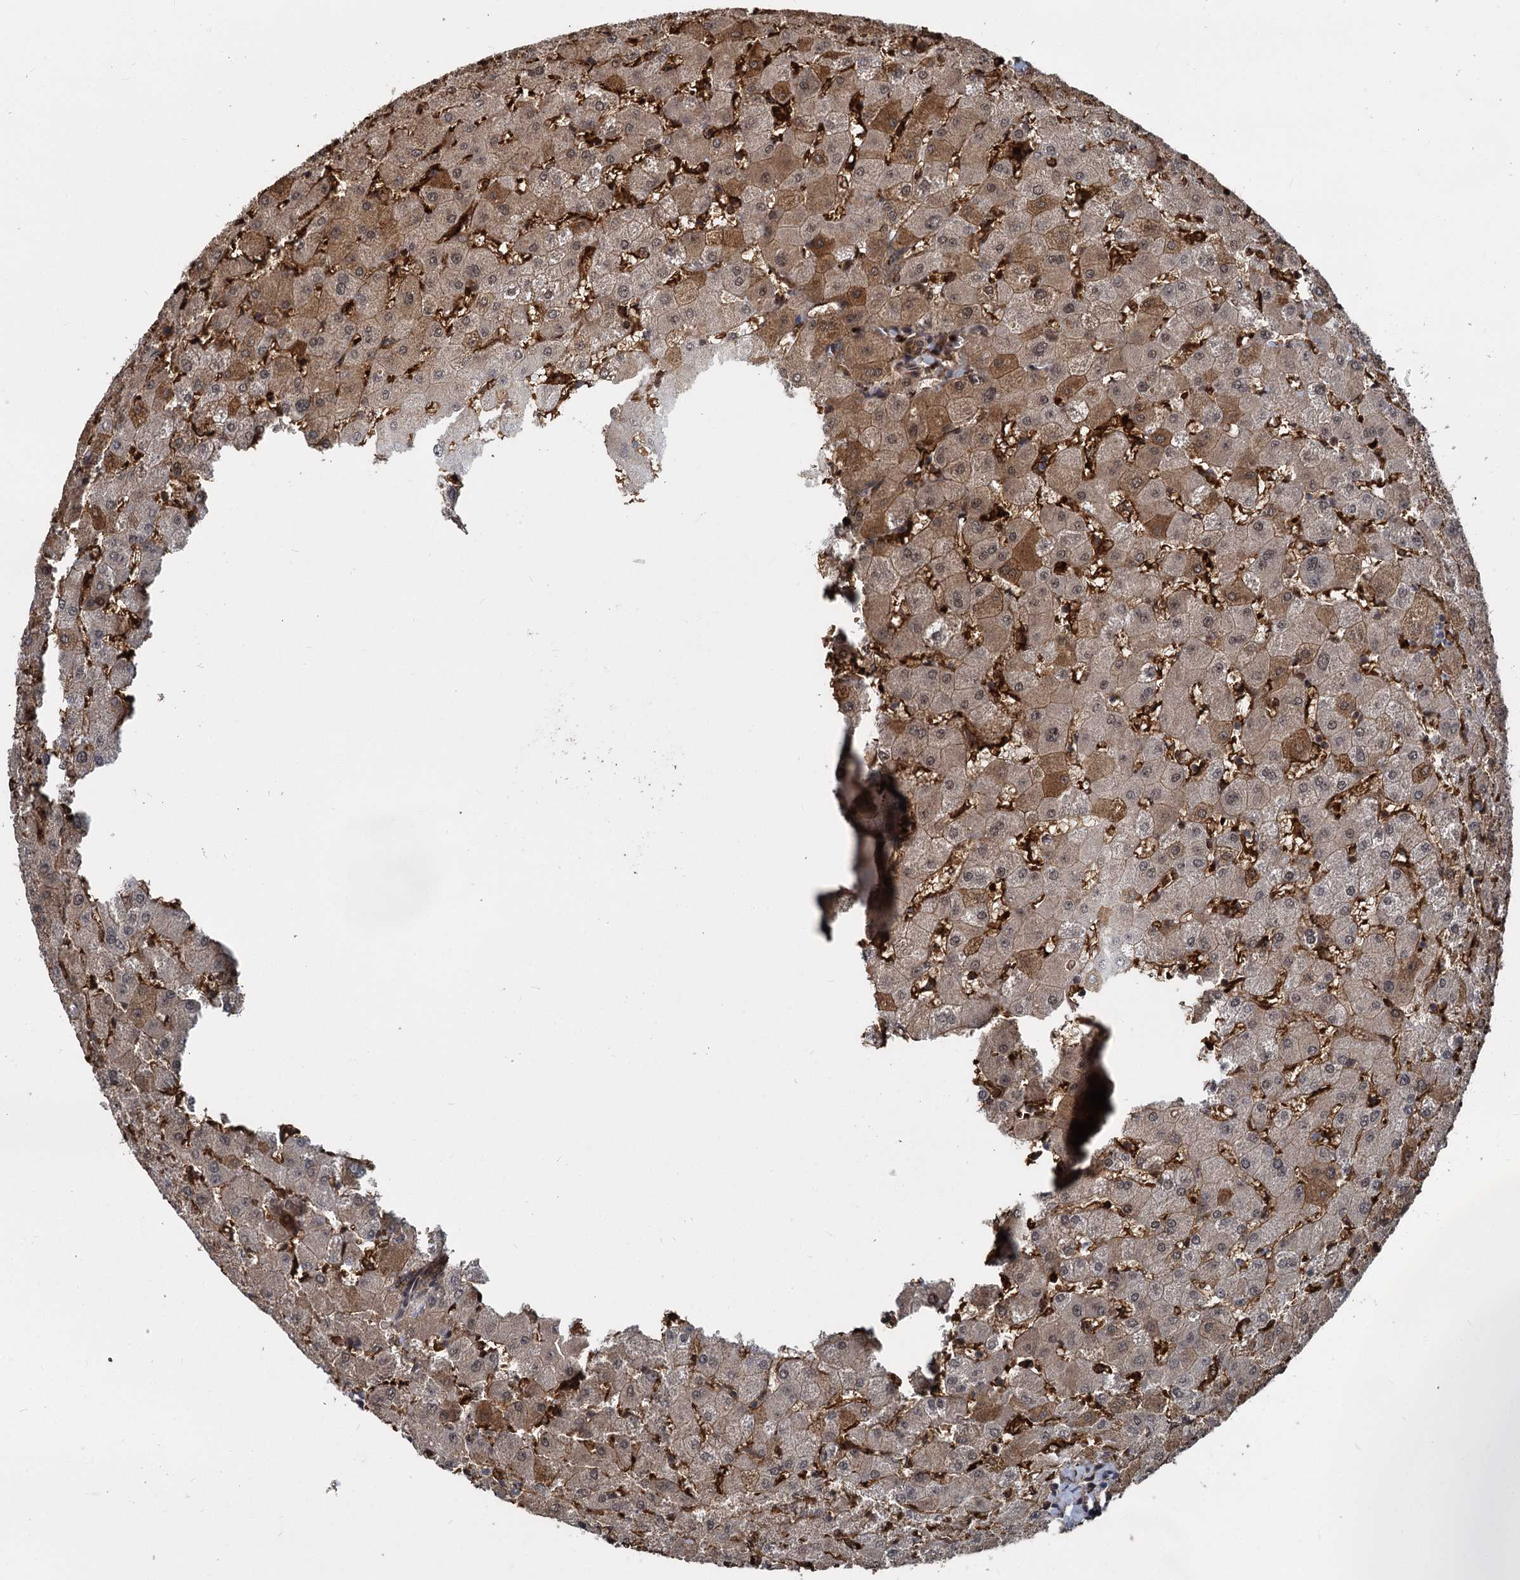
{"staining": {"intensity": "moderate", "quantity": ">75%", "location": "cytoplasmic/membranous,nuclear"}, "tissue": "liver", "cell_type": "Cholangiocytes", "image_type": "normal", "snomed": [{"axis": "morphology", "description": "Normal tissue, NOS"}, {"axis": "topography", "description": "Liver"}], "caption": "Liver stained with DAB immunohistochemistry (IHC) exhibits medium levels of moderate cytoplasmic/membranous,nuclear staining in about >75% of cholangiocytes.", "gene": "FANCI", "patient": {"sex": "female", "age": 63}}